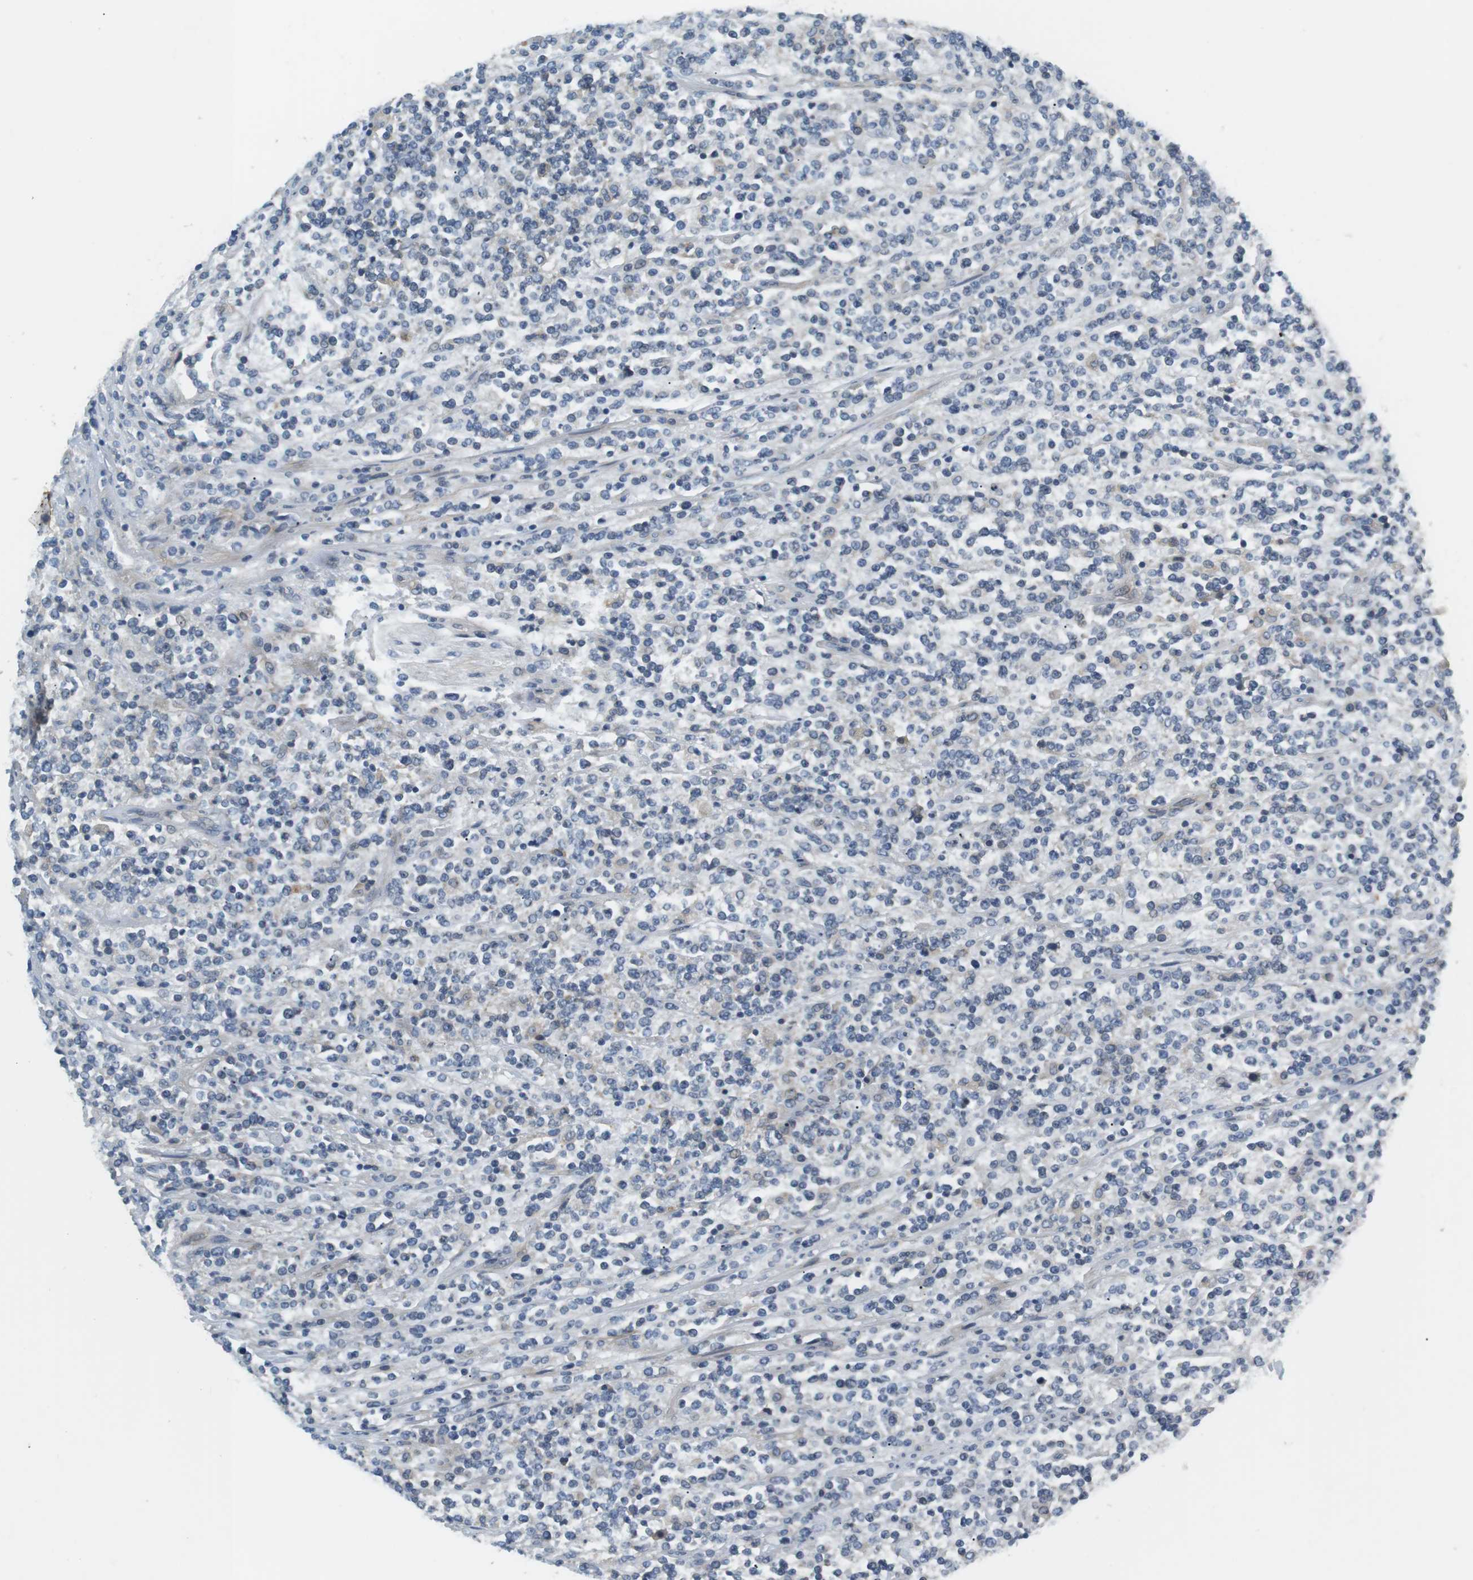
{"staining": {"intensity": "negative", "quantity": "none", "location": "none"}, "tissue": "lymphoma", "cell_type": "Tumor cells", "image_type": "cancer", "snomed": [{"axis": "morphology", "description": "Malignant lymphoma, non-Hodgkin's type, High grade"}, {"axis": "topography", "description": "Soft tissue"}], "caption": "Histopathology image shows no significant protein staining in tumor cells of lymphoma.", "gene": "SLC30A1", "patient": {"sex": "male", "age": 18}}